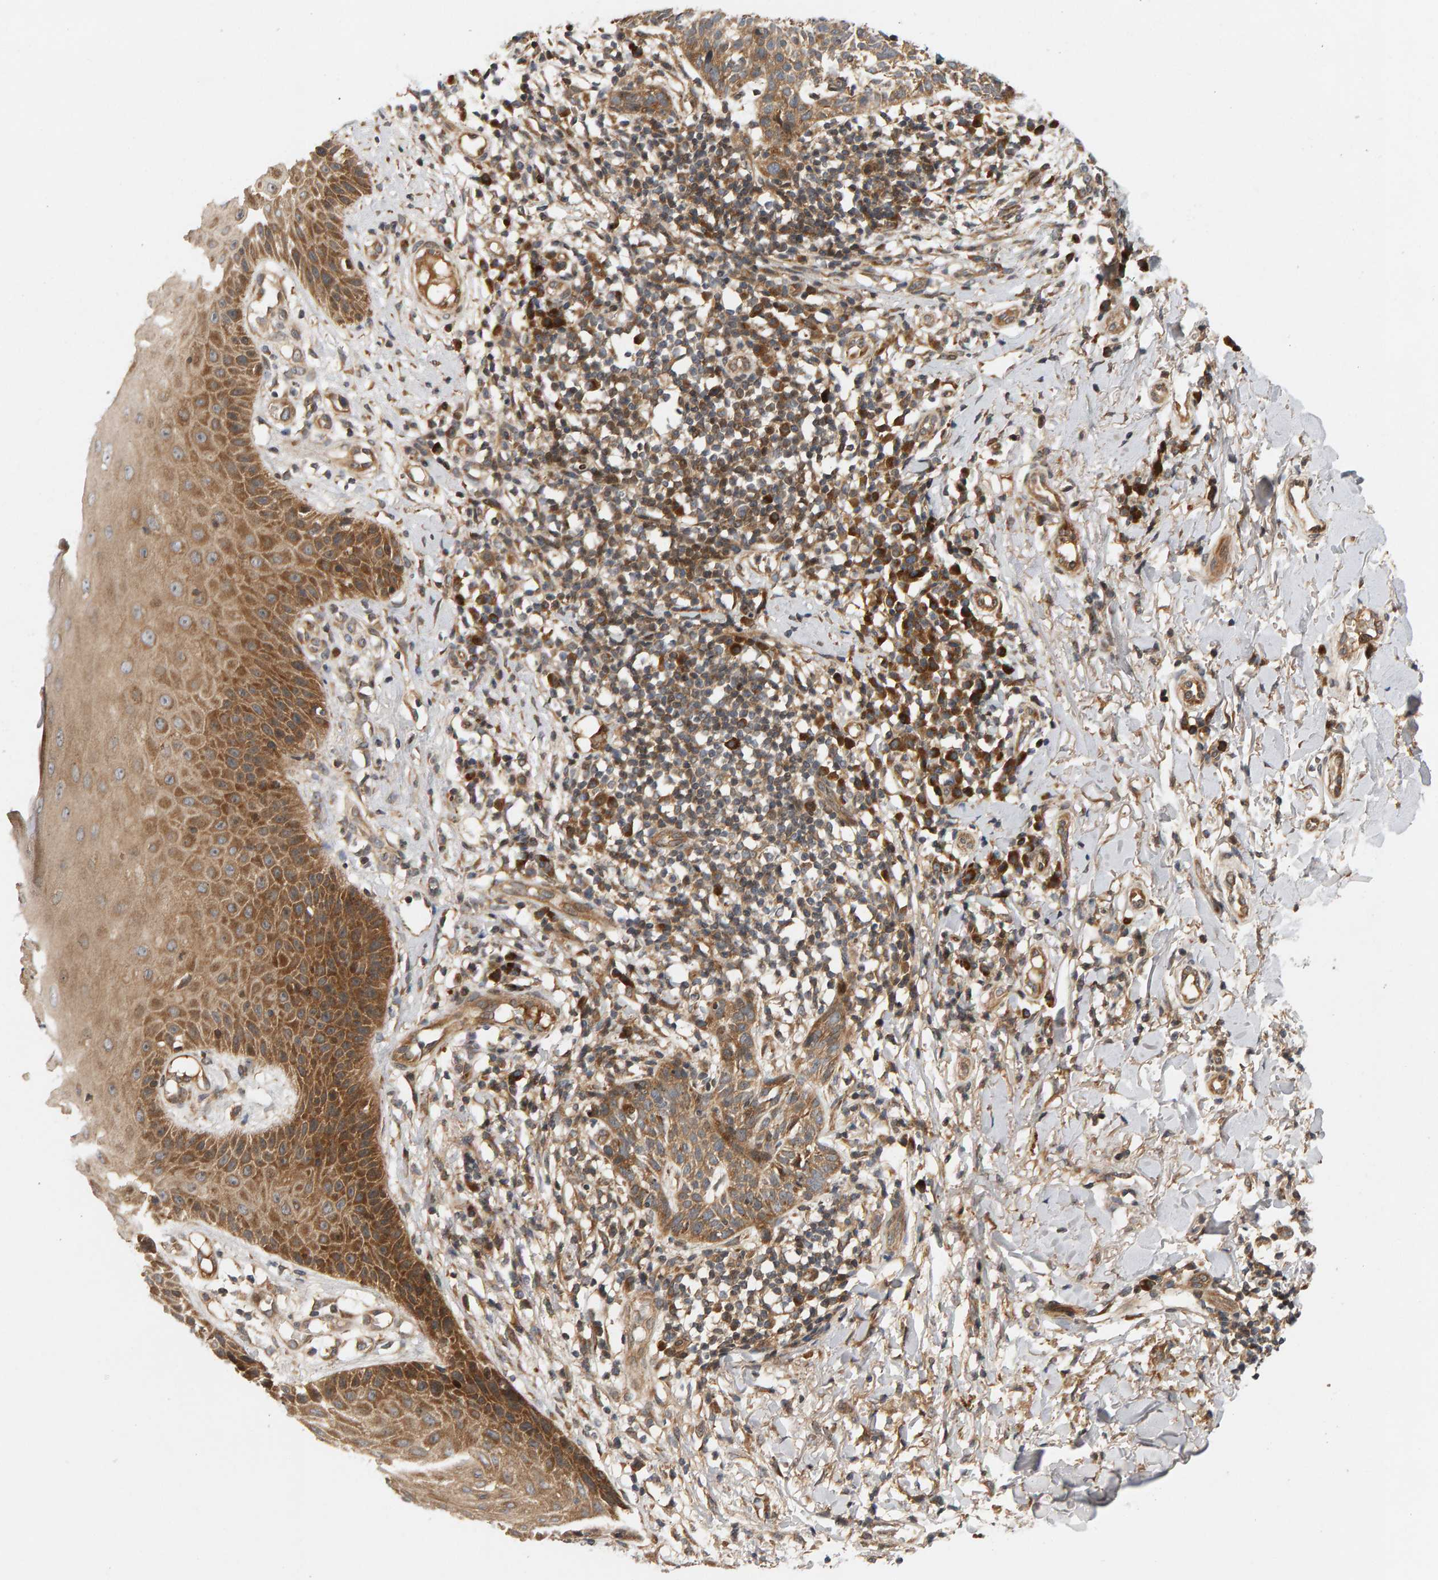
{"staining": {"intensity": "moderate", "quantity": ">75%", "location": "cytoplasmic/membranous"}, "tissue": "skin cancer", "cell_type": "Tumor cells", "image_type": "cancer", "snomed": [{"axis": "morphology", "description": "Normal tissue, NOS"}, {"axis": "morphology", "description": "Basal cell carcinoma"}, {"axis": "topography", "description": "Skin"}], "caption": "The image demonstrates immunohistochemical staining of skin basal cell carcinoma. There is moderate cytoplasmic/membranous staining is seen in approximately >75% of tumor cells. The staining was performed using DAB (3,3'-diaminobenzidine), with brown indicating positive protein expression. Nuclei are stained blue with hematoxylin.", "gene": "BAHCC1", "patient": {"sex": "male", "age": 67}}